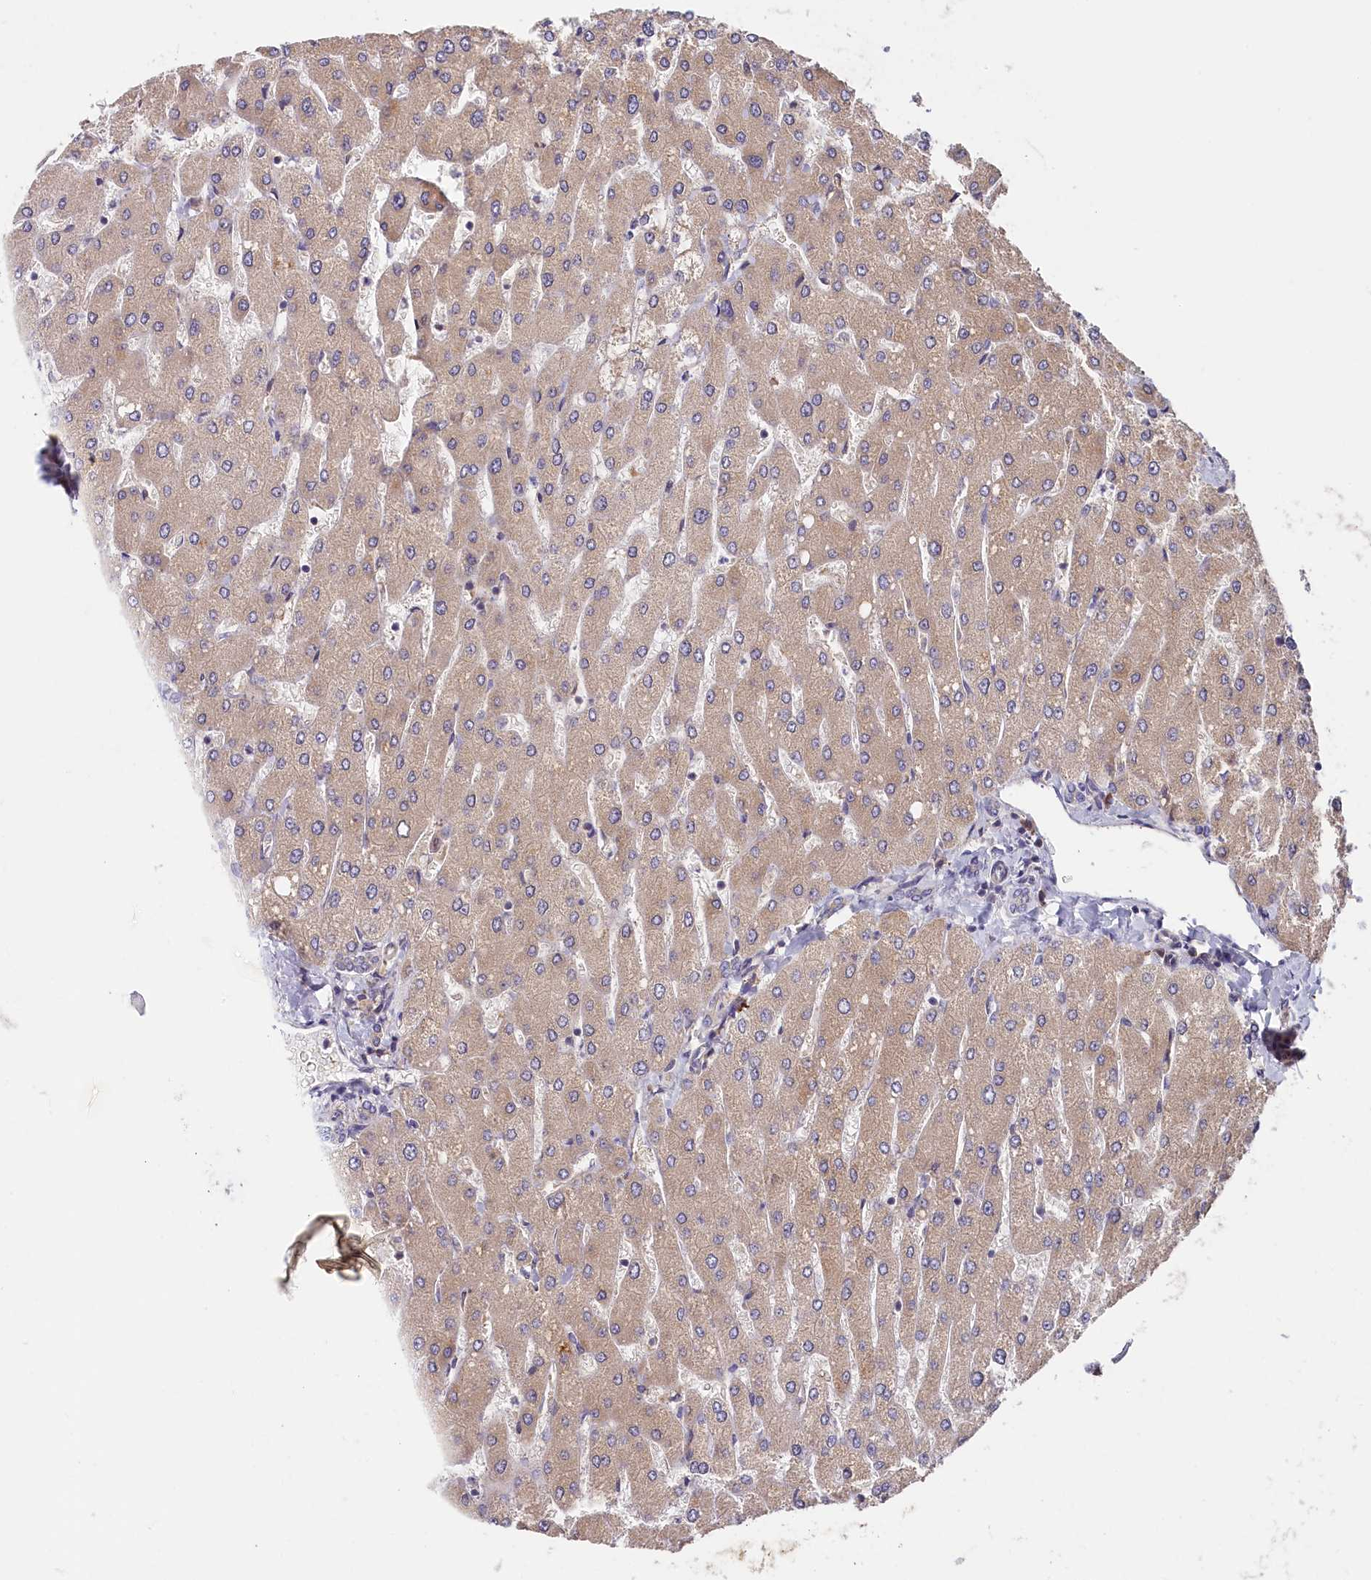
{"staining": {"intensity": "weak", "quantity": "<25%", "location": "cytoplasmic/membranous"}, "tissue": "liver", "cell_type": "Cholangiocytes", "image_type": "normal", "snomed": [{"axis": "morphology", "description": "Normal tissue, NOS"}, {"axis": "topography", "description": "Liver"}], "caption": "The micrograph shows no significant expression in cholangiocytes of liver.", "gene": "CEP44", "patient": {"sex": "male", "age": 55}}